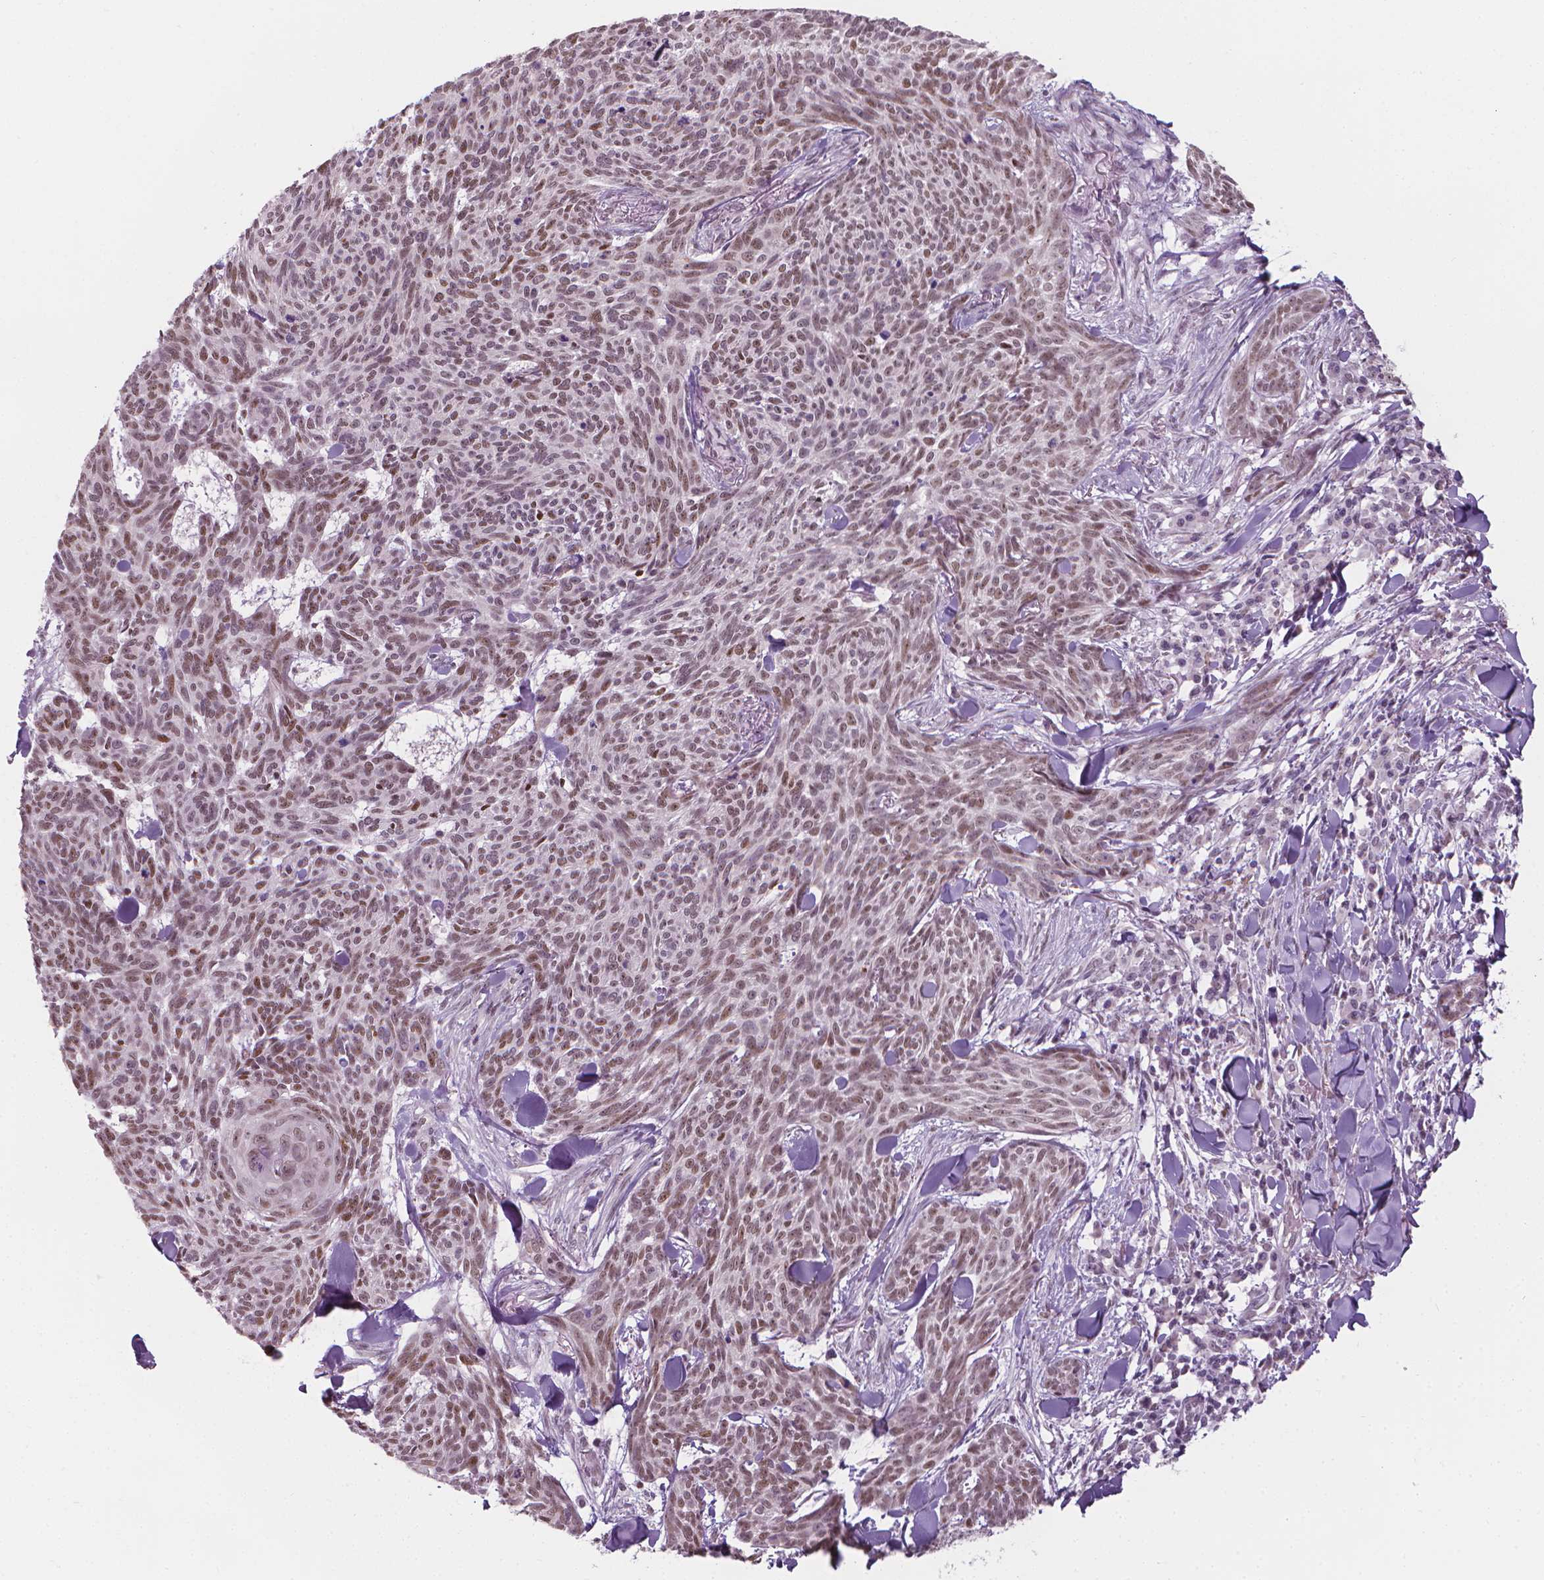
{"staining": {"intensity": "weak", "quantity": ">75%", "location": "nuclear"}, "tissue": "skin cancer", "cell_type": "Tumor cells", "image_type": "cancer", "snomed": [{"axis": "morphology", "description": "Basal cell carcinoma"}, {"axis": "topography", "description": "Skin"}], "caption": "Immunohistochemistry image of neoplastic tissue: human skin basal cell carcinoma stained using immunohistochemistry exhibits low levels of weak protein expression localized specifically in the nuclear of tumor cells, appearing as a nuclear brown color.", "gene": "CDKN1C", "patient": {"sex": "female", "age": 93}}